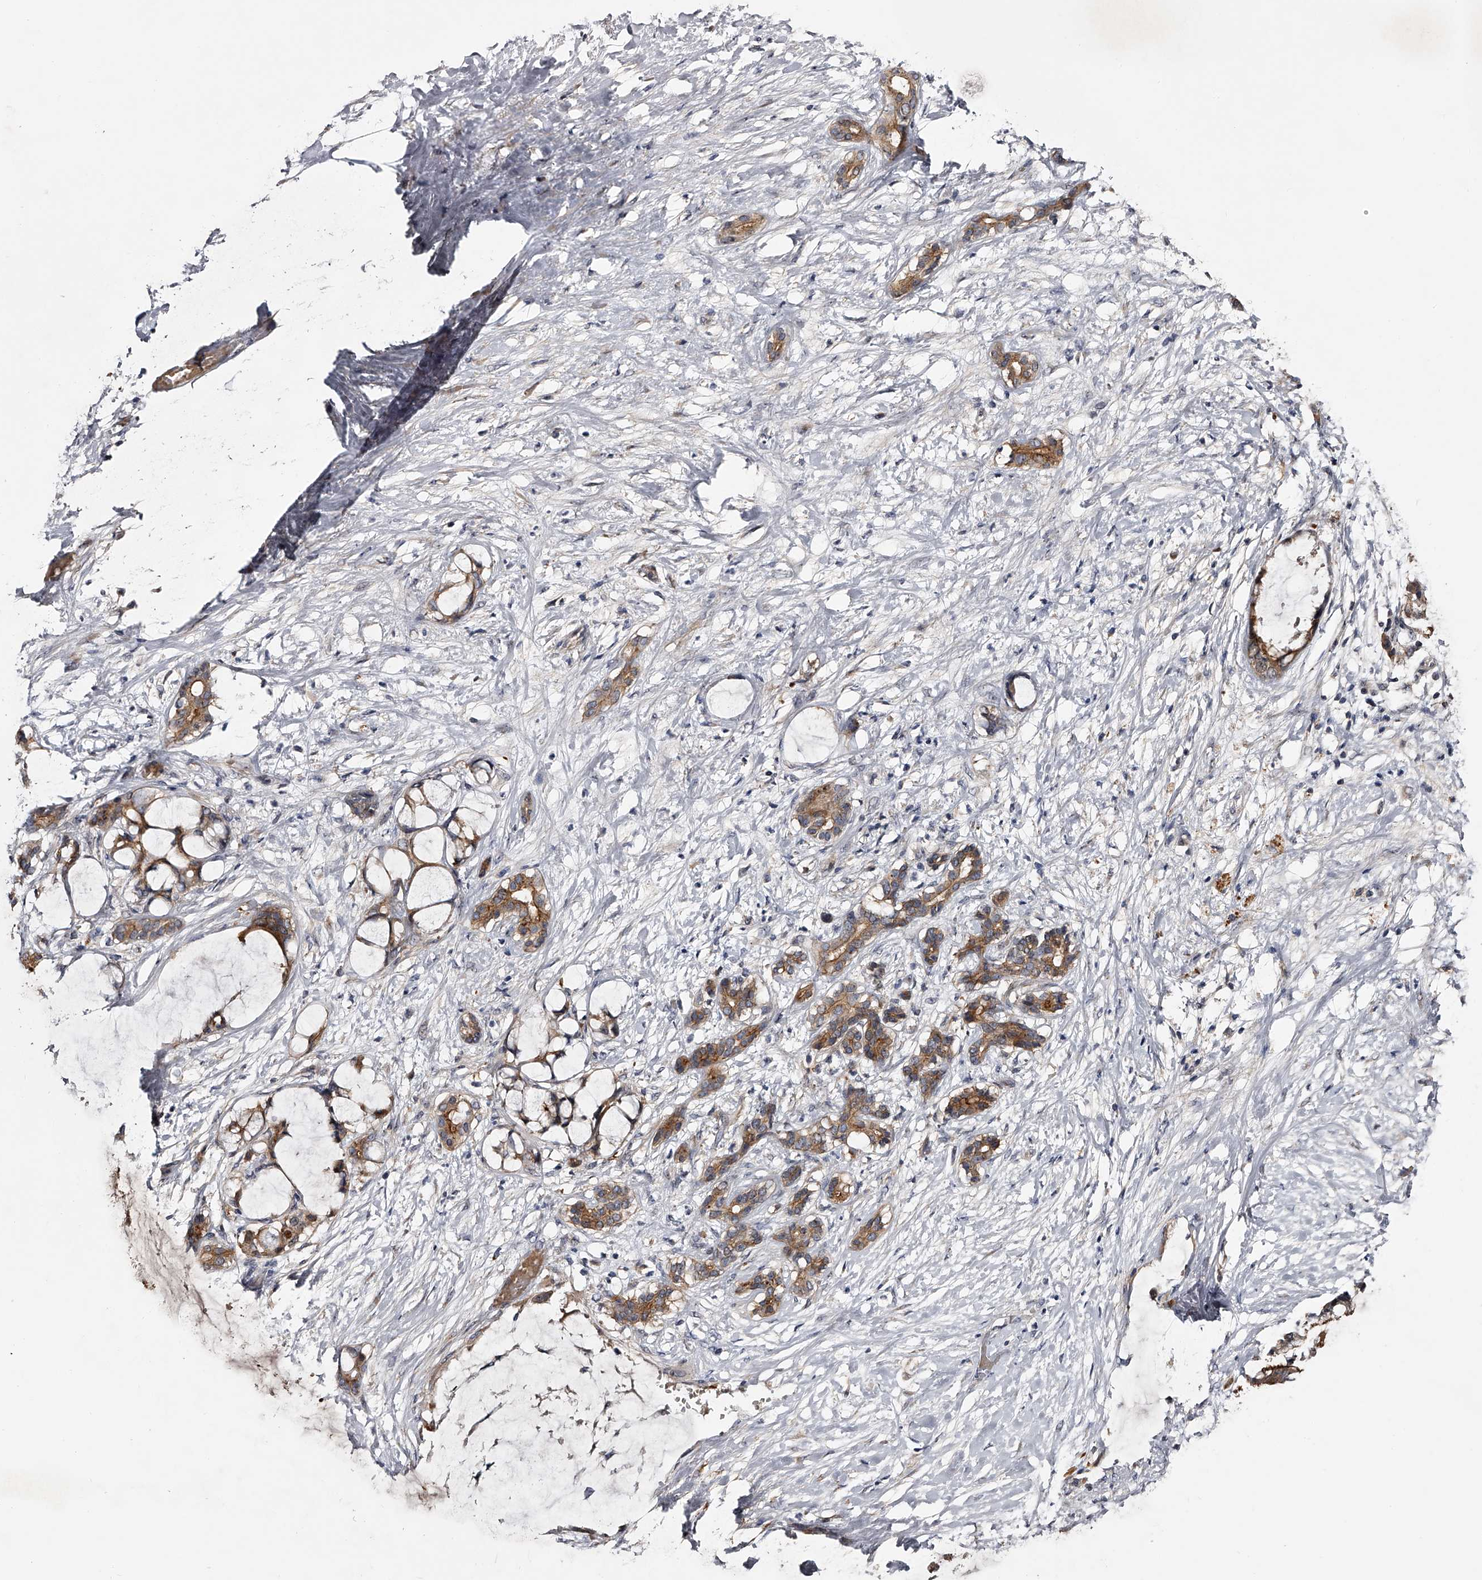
{"staining": {"intensity": "moderate", "quantity": ">75%", "location": "cytoplasmic/membranous"}, "tissue": "pancreatic cancer", "cell_type": "Tumor cells", "image_type": "cancer", "snomed": [{"axis": "morphology", "description": "Adenocarcinoma, NOS"}, {"axis": "topography", "description": "Pancreas"}], "caption": "This image displays immunohistochemistry (IHC) staining of human adenocarcinoma (pancreatic), with medium moderate cytoplasmic/membranous positivity in approximately >75% of tumor cells.", "gene": "MDN1", "patient": {"sex": "male", "age": 41}}